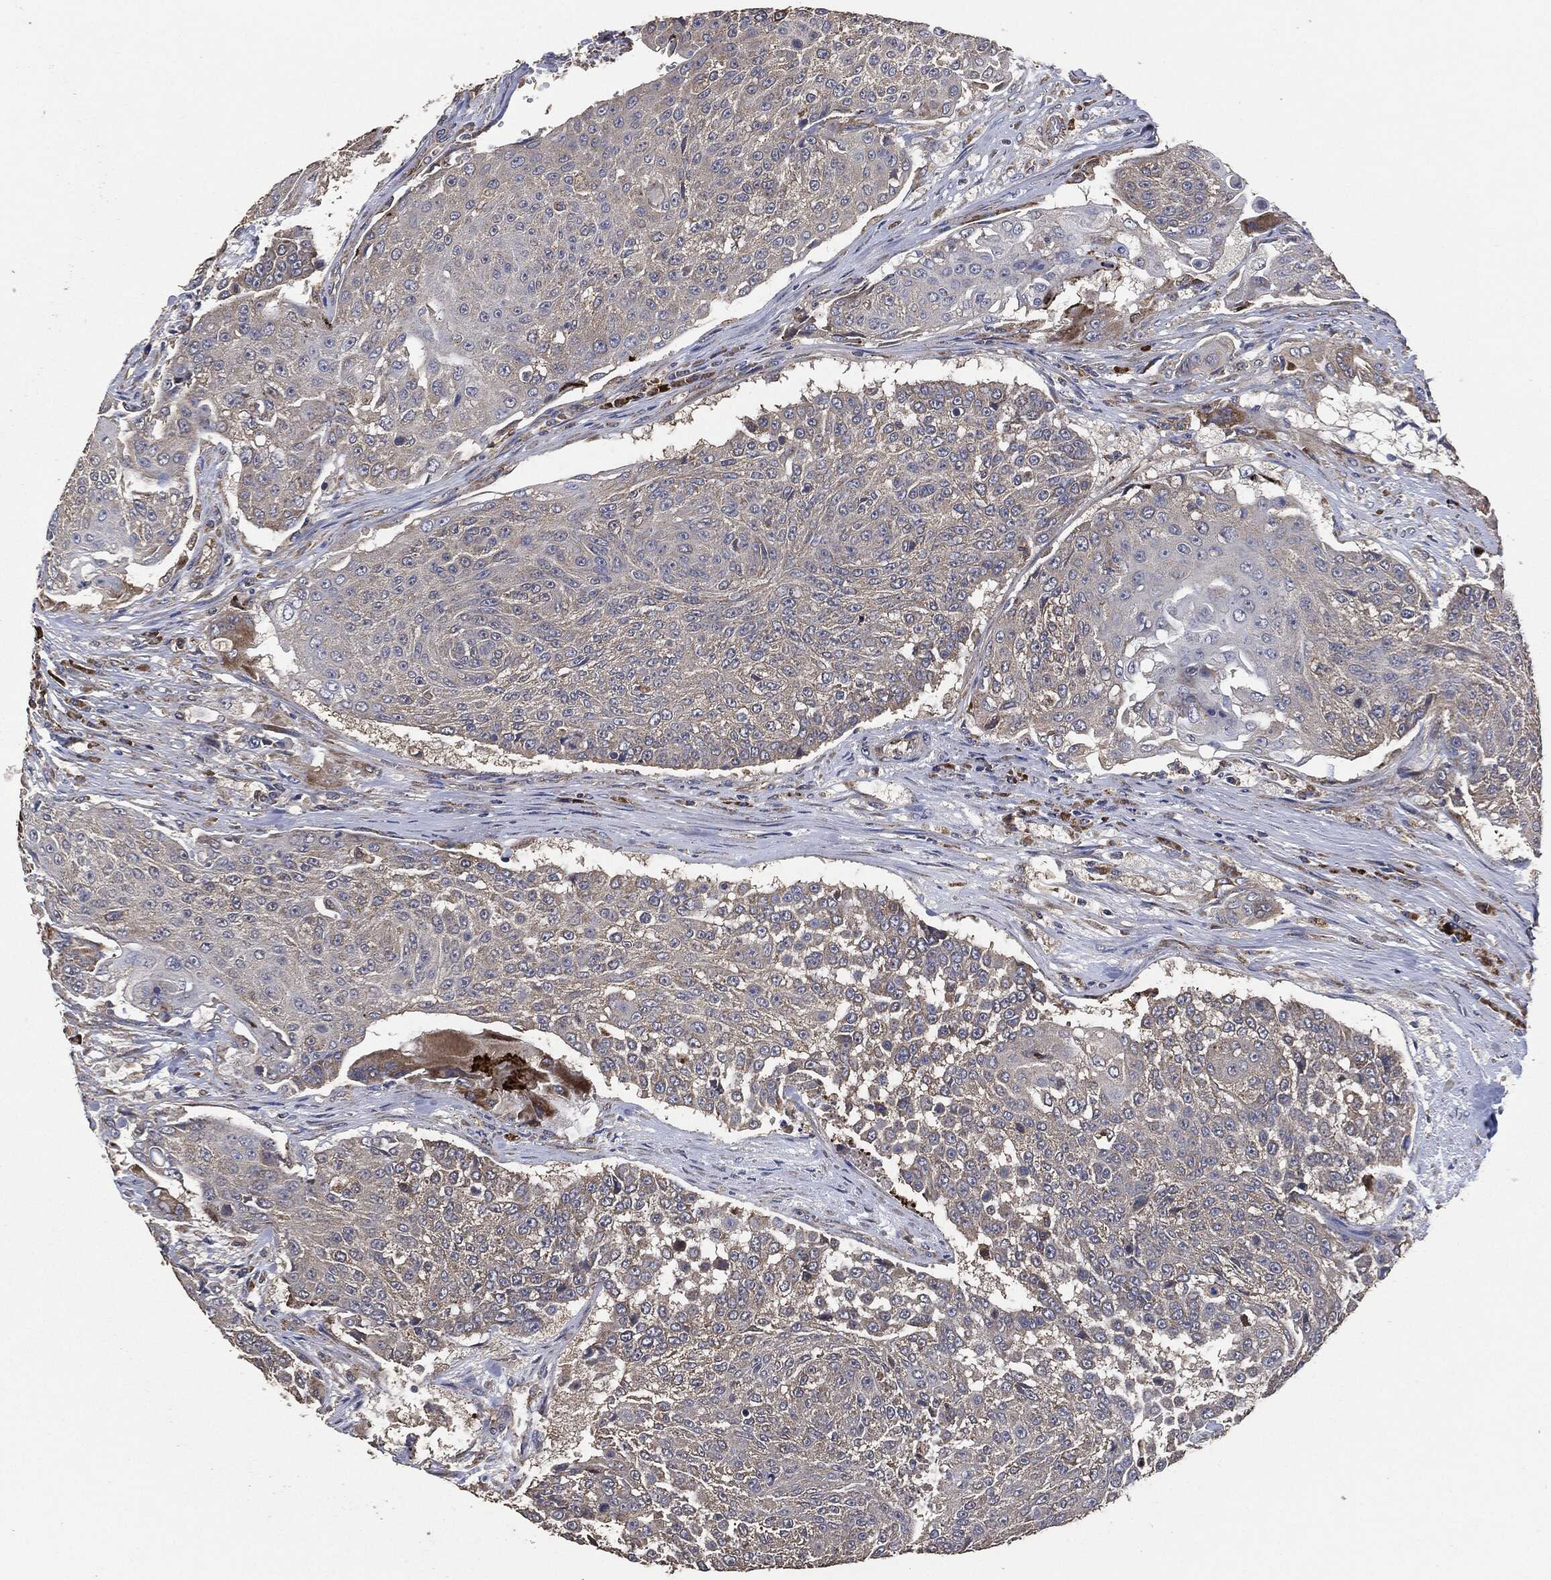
{"staining": {"intensity": "weak", "quantity": "<25%", "location": "cytoplasmic/membranous"}, "tissue": "urothelial cancer", "cell_type": "Tumor cells", "image_type": "cancer", "snomed": [{"axis": "morphology", "description": "Urothelial carcinoma, High grade"}, {"axis": "topography", "description": "Urinary bladder"}], "caption": "DAB (3,3'-diaminobenzidine) immunohistochemical staining of urothelial cancer shows no significant positivity in tumor cells.", "gene": "STK3", "patient": {"sex": "female", "age": 63}}